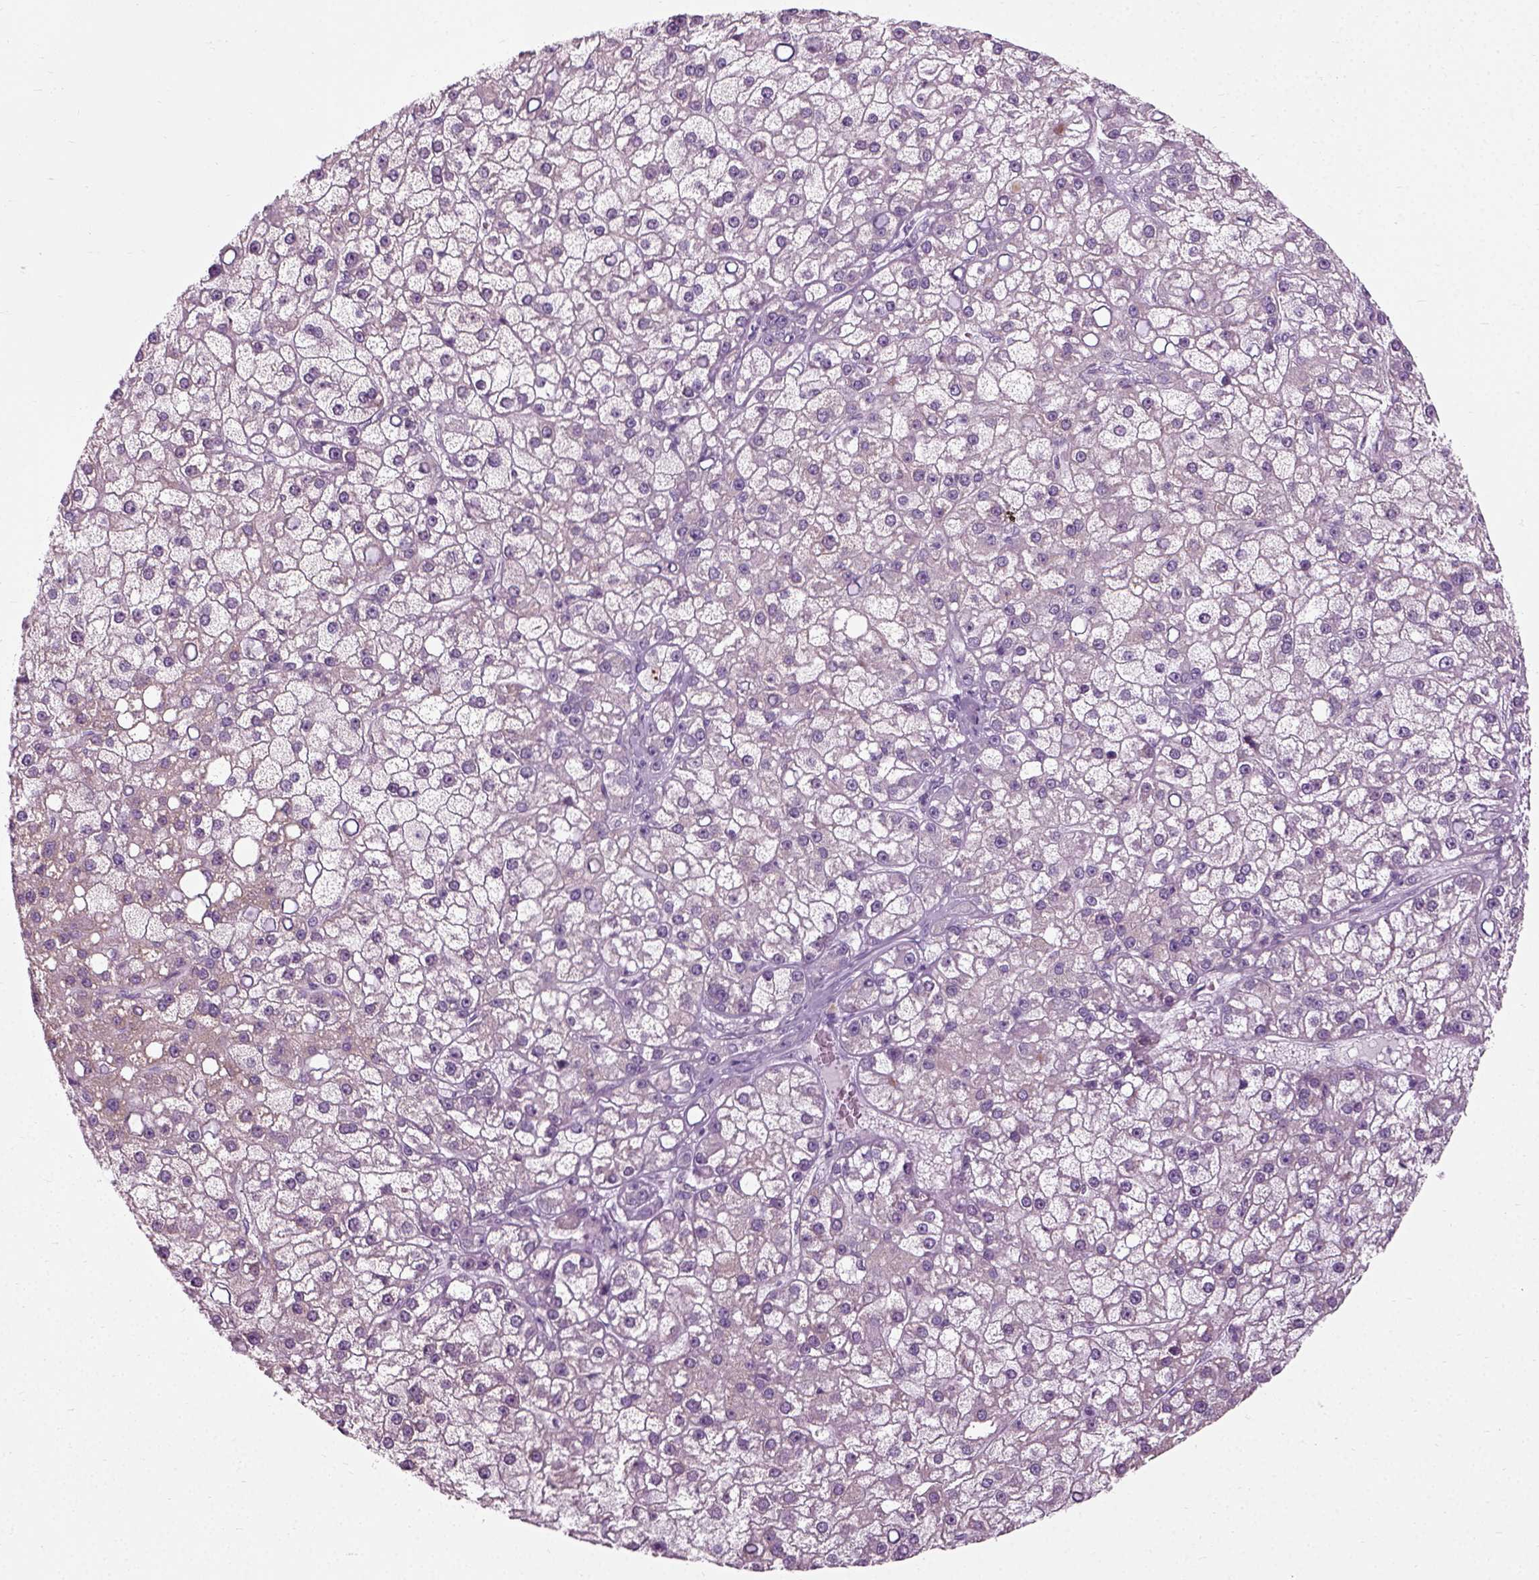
{"staining": {"intensity": "negative", "quantity": "none", "location": "none"}, "tissue": "liver cancer", "cell_type": "Tumor cells", "image_type": "cancer", "snomed": [{"axis": "morphology", "description": "Carcinoma, Hepatocellular, NOS"}, {"axis": "topography", "description": "Liver"}], "caption": "Immunohistochemical staining of human liver cancer reveals no significant positivity in tumor cells.", "gene": "SCG5", "patient": {"sex": "male", "age": 67}}